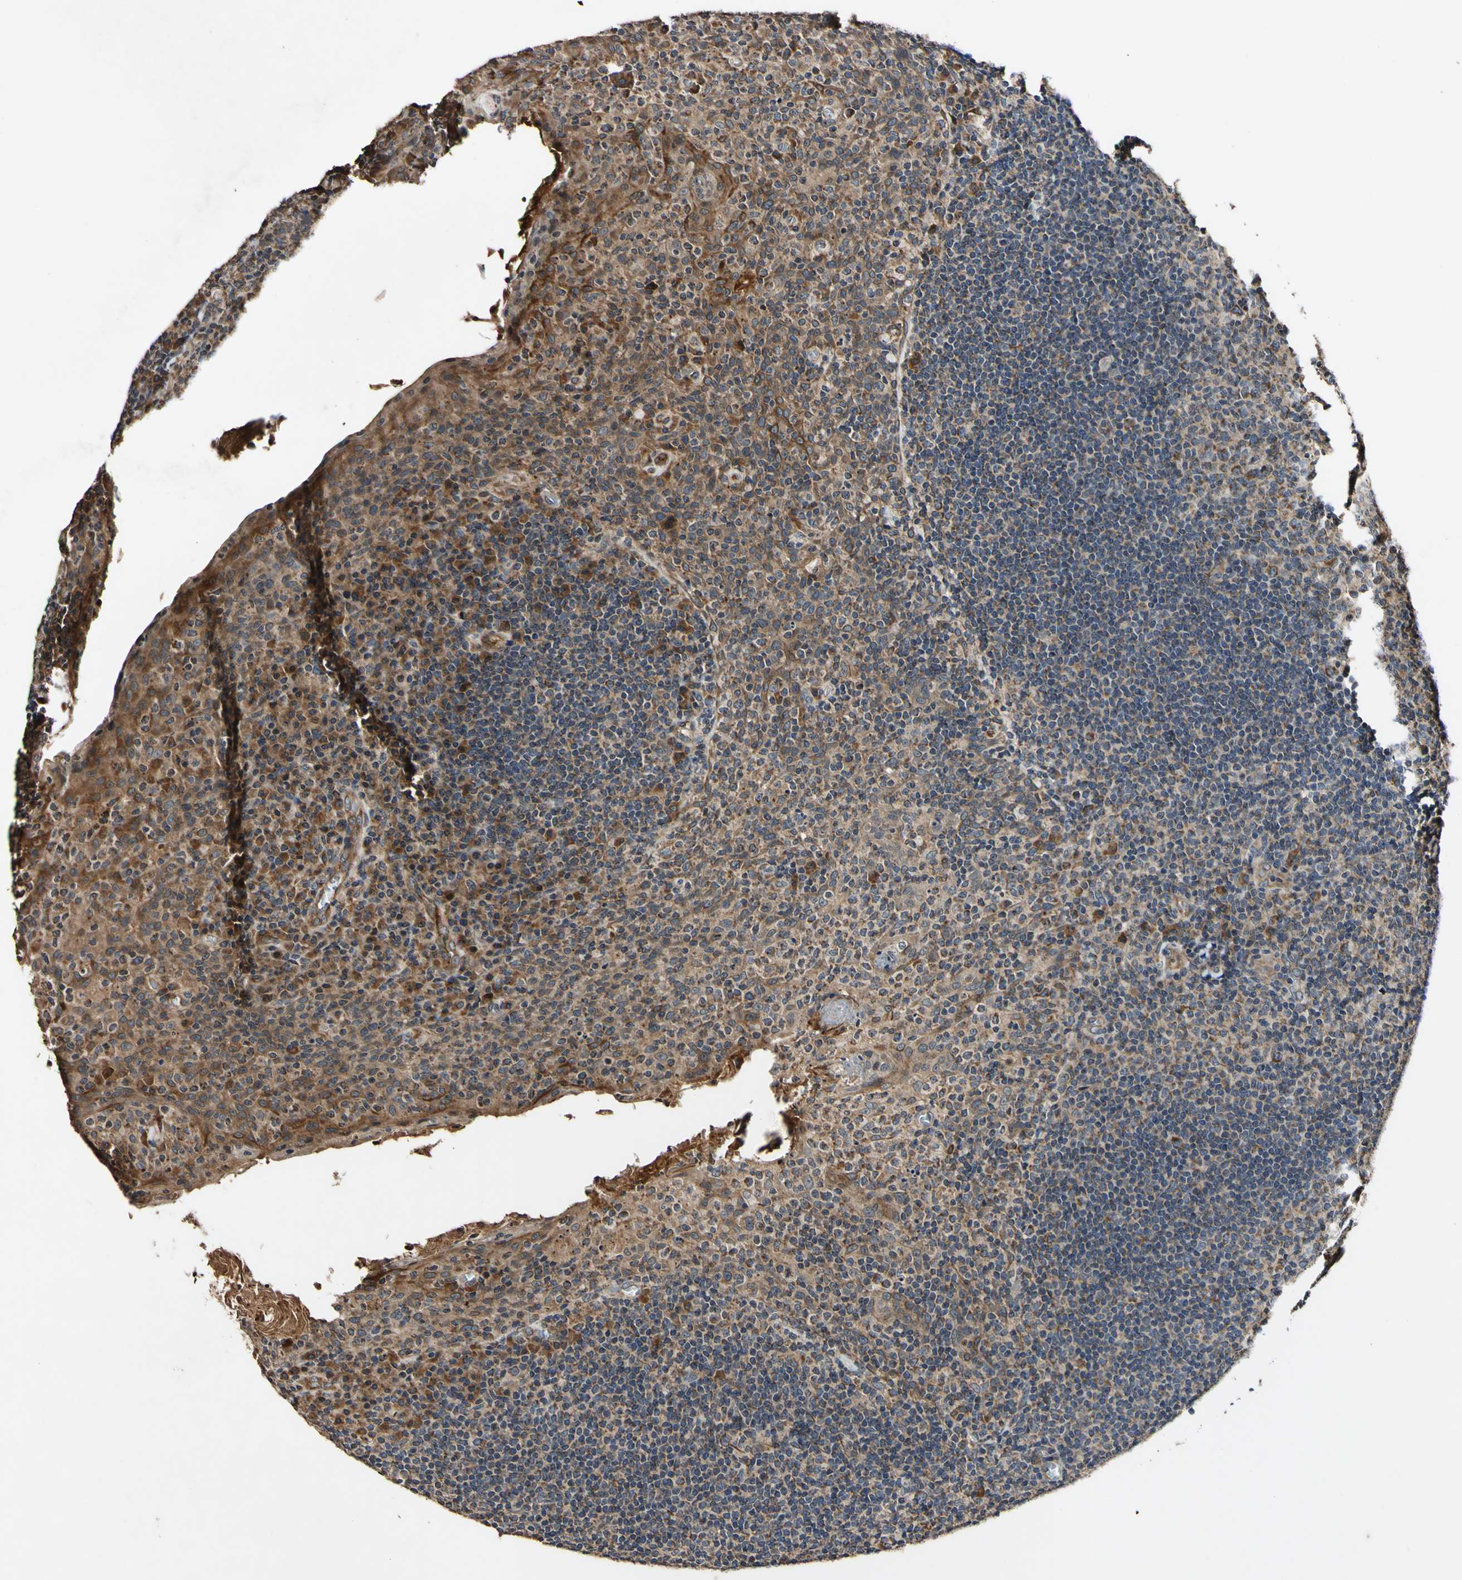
{"staining": {"intensity": "moderate", "quantity": ">75%", "location": "cytoplasmic/membranous"}, "tissue": "tonsil", "cell_type": "Germinal center cells", "image_type": "normal", "snomed": [{"axis": "morphology", "description": "Normal tissue, NOS"}, {"axis": "topography", "description": "Tonsil"}], "caption": "Human tonsil stained for a protein (brown) shows moderate cytoplasmic/membranous positive staining in about >75% of germinal center cells.", "gene": "PLAT", "patient": {"sex": "male", "age": 17}}